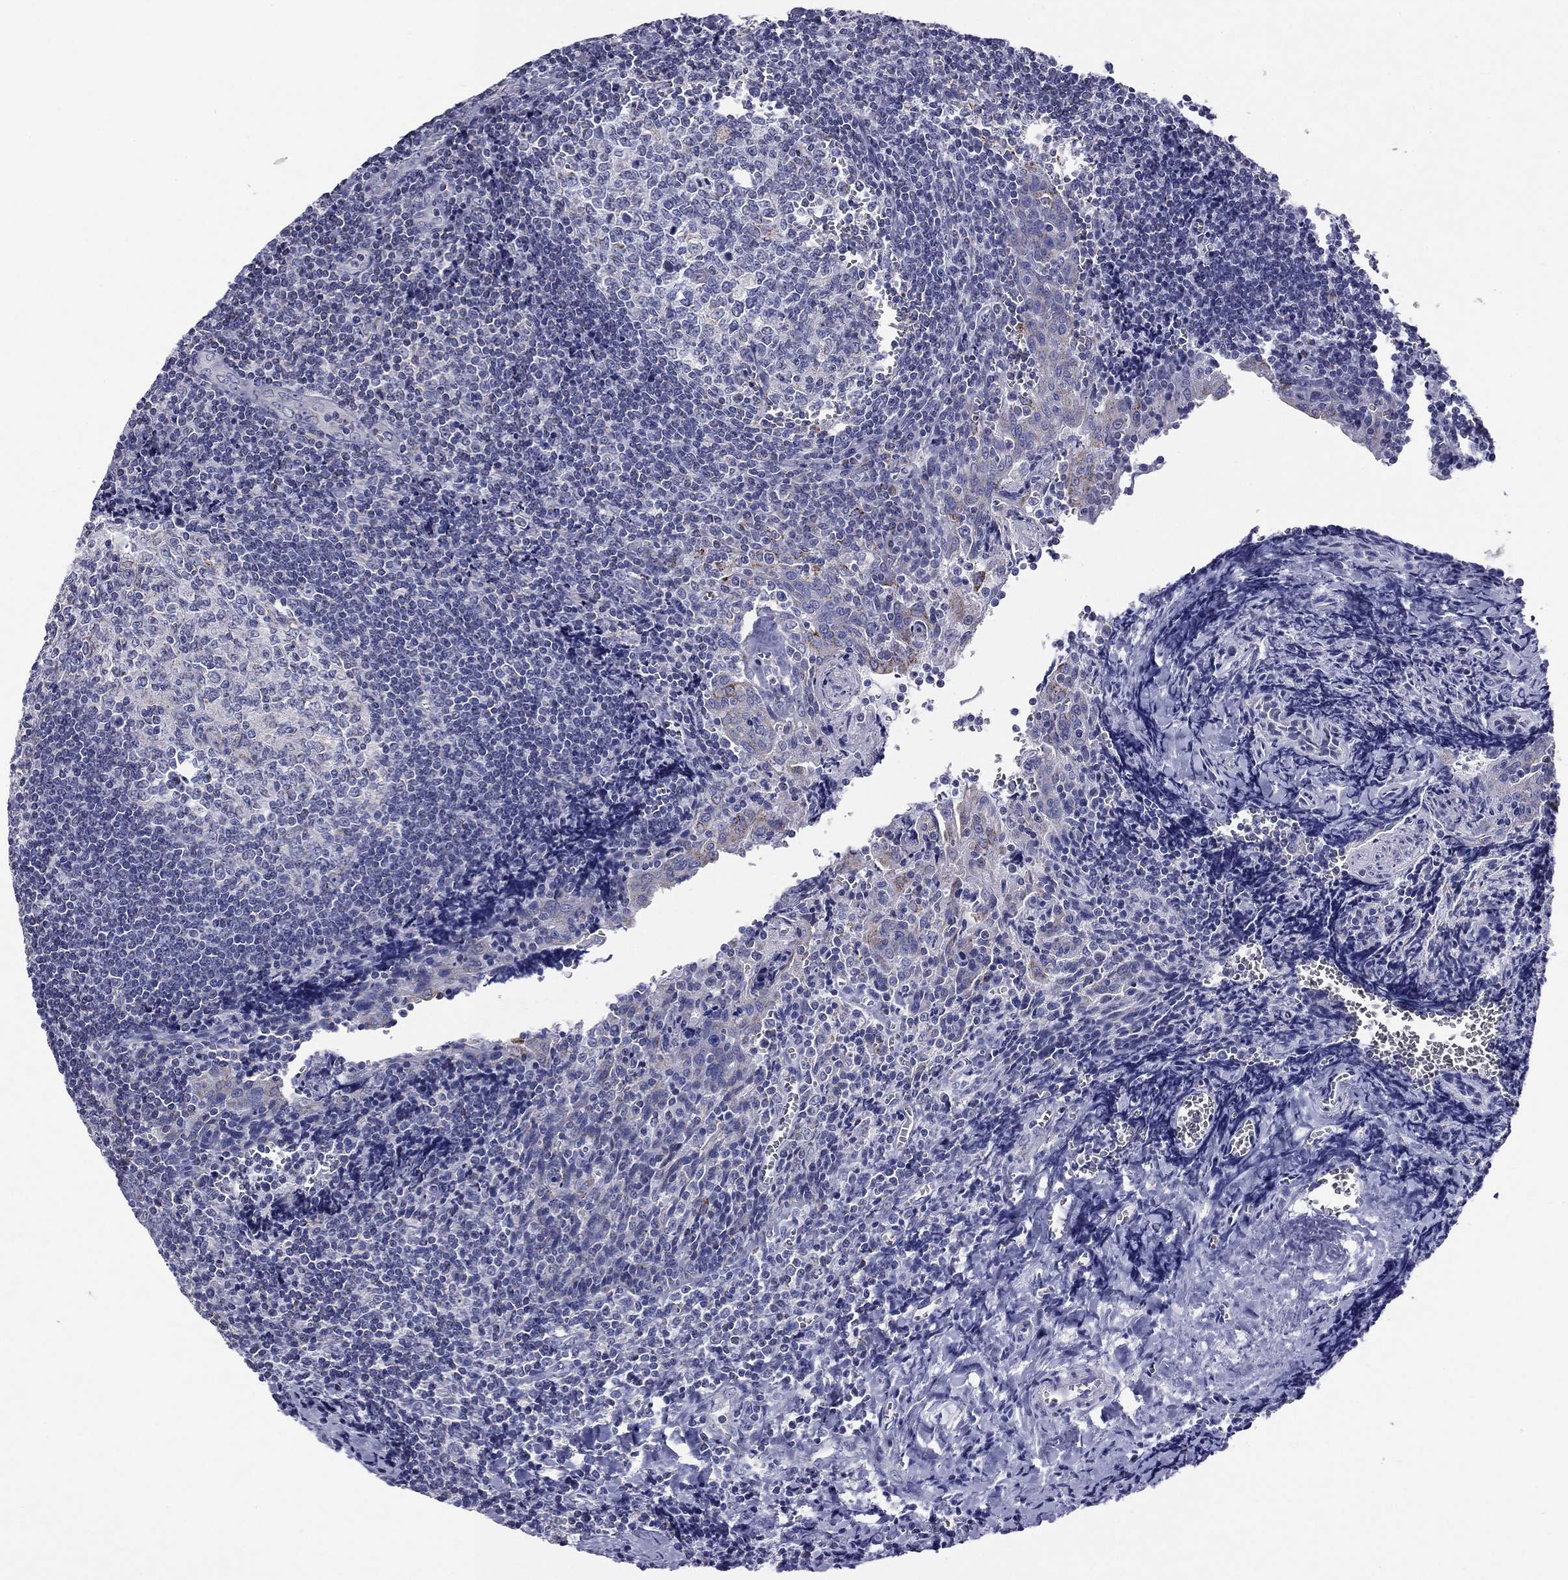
{"staining": {"intensity": "negative", "quantity": "none", "location": "none"}, "tissue": "tonsil", "cell_type": "Germinal center cells", "image_type": "normal", "snomed": [{"axis": "morphology", "description": "Normal tissue, NOS"}, {"axis": "morphology", "description": "Inflammation, NOS"}, {"axis": "topography", "description": "Tonsil"}], "caption": "Immunohistochemical staining of normal human tonsil shows no significant positivity in germinal center cells.", "gene": "ACADSB", "patient": {"sex": "female", "age": 31}}